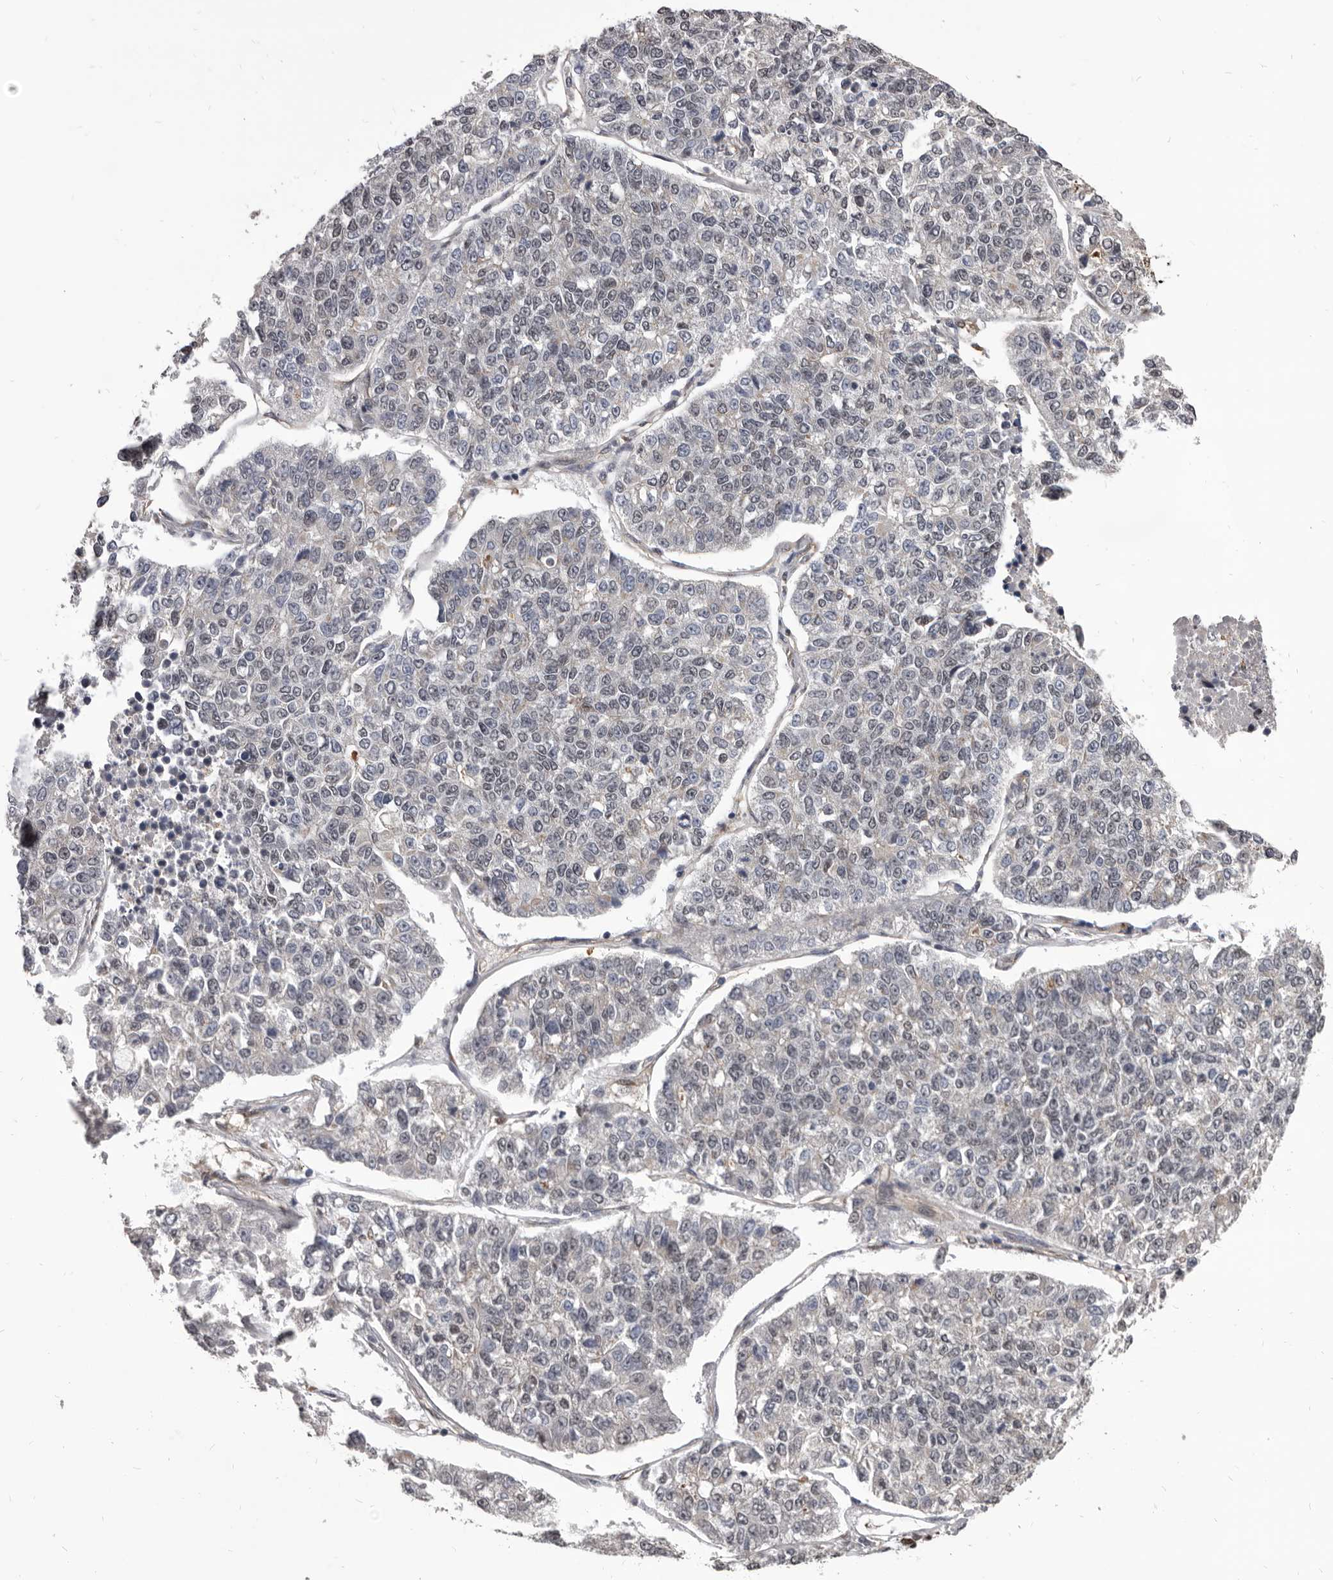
{"staining": {"intensity": "weak", "quantity": "<25%", "location": "cytoplasmic/membranous"}, "tissue": "lung cancer", "cell_type": "Tumor cells", "image_type": "cancer", "snomed": [{"axis": "morphology", "description": "Adenocarcinoma, NOS"}, {"axis": "topography", "description": "Lung"}], "caption": "Tumor cells show no significant expression in lung cancer (adenocarcinoma).", "gene": "ADAMTS20", "patient": {"sex": "male", "age": 49}}